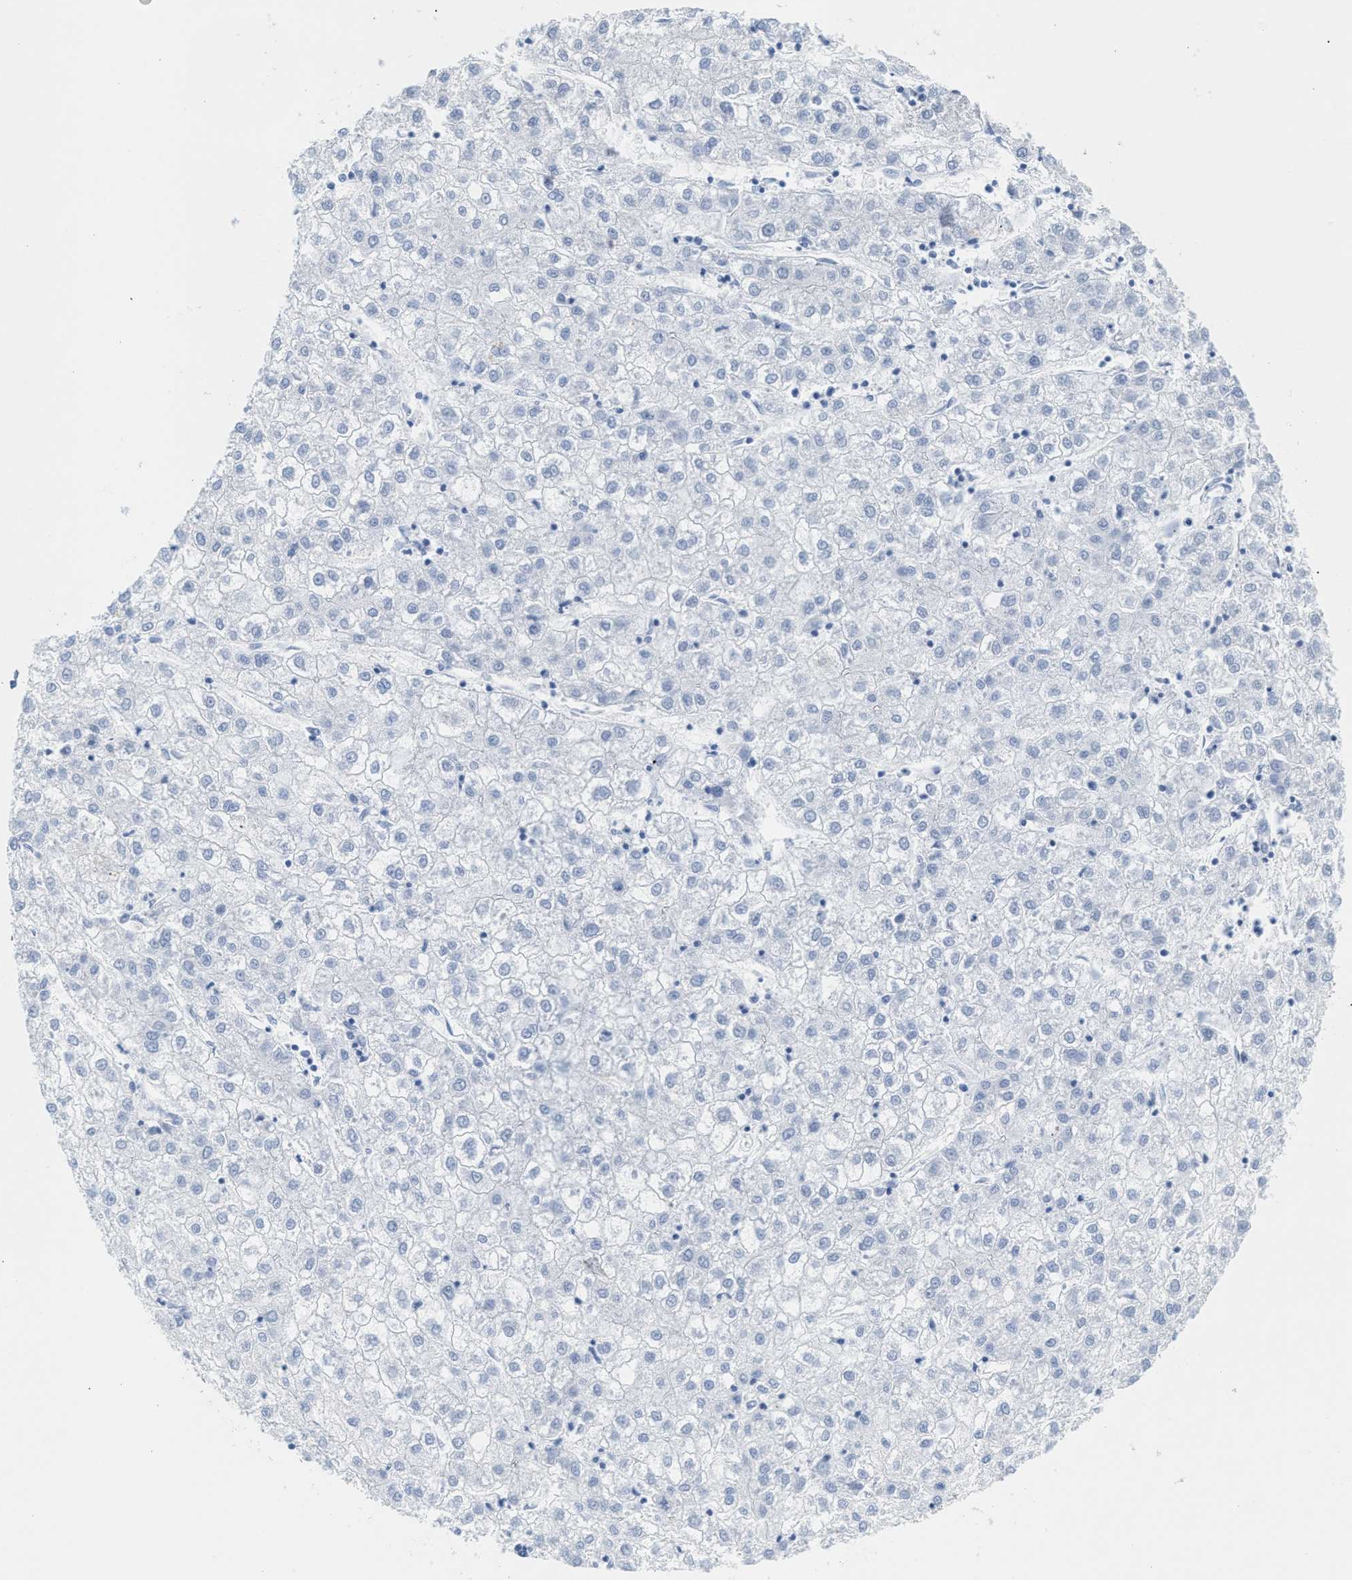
{"staining": {"intensity": "negative", "quantity": "none", "location": "none"}, "tissue": "liver cancer", "cell_type": "Tumor cells", "image_type": "cancer", "snomed": [{"axis": "morphology", "description": "Carcinoma, Hepatocellular, NOS"}, {"axis": "topography", "description": "Liver"}], "caption": "High magnification brightfield microscopy of liver cancer stained with DAB (brown) and counterstained with hematoxylin (blue): tumor cells show no significant positivity.", "gene": "TNR", "patient": {"sex": "male", "age": 72}}